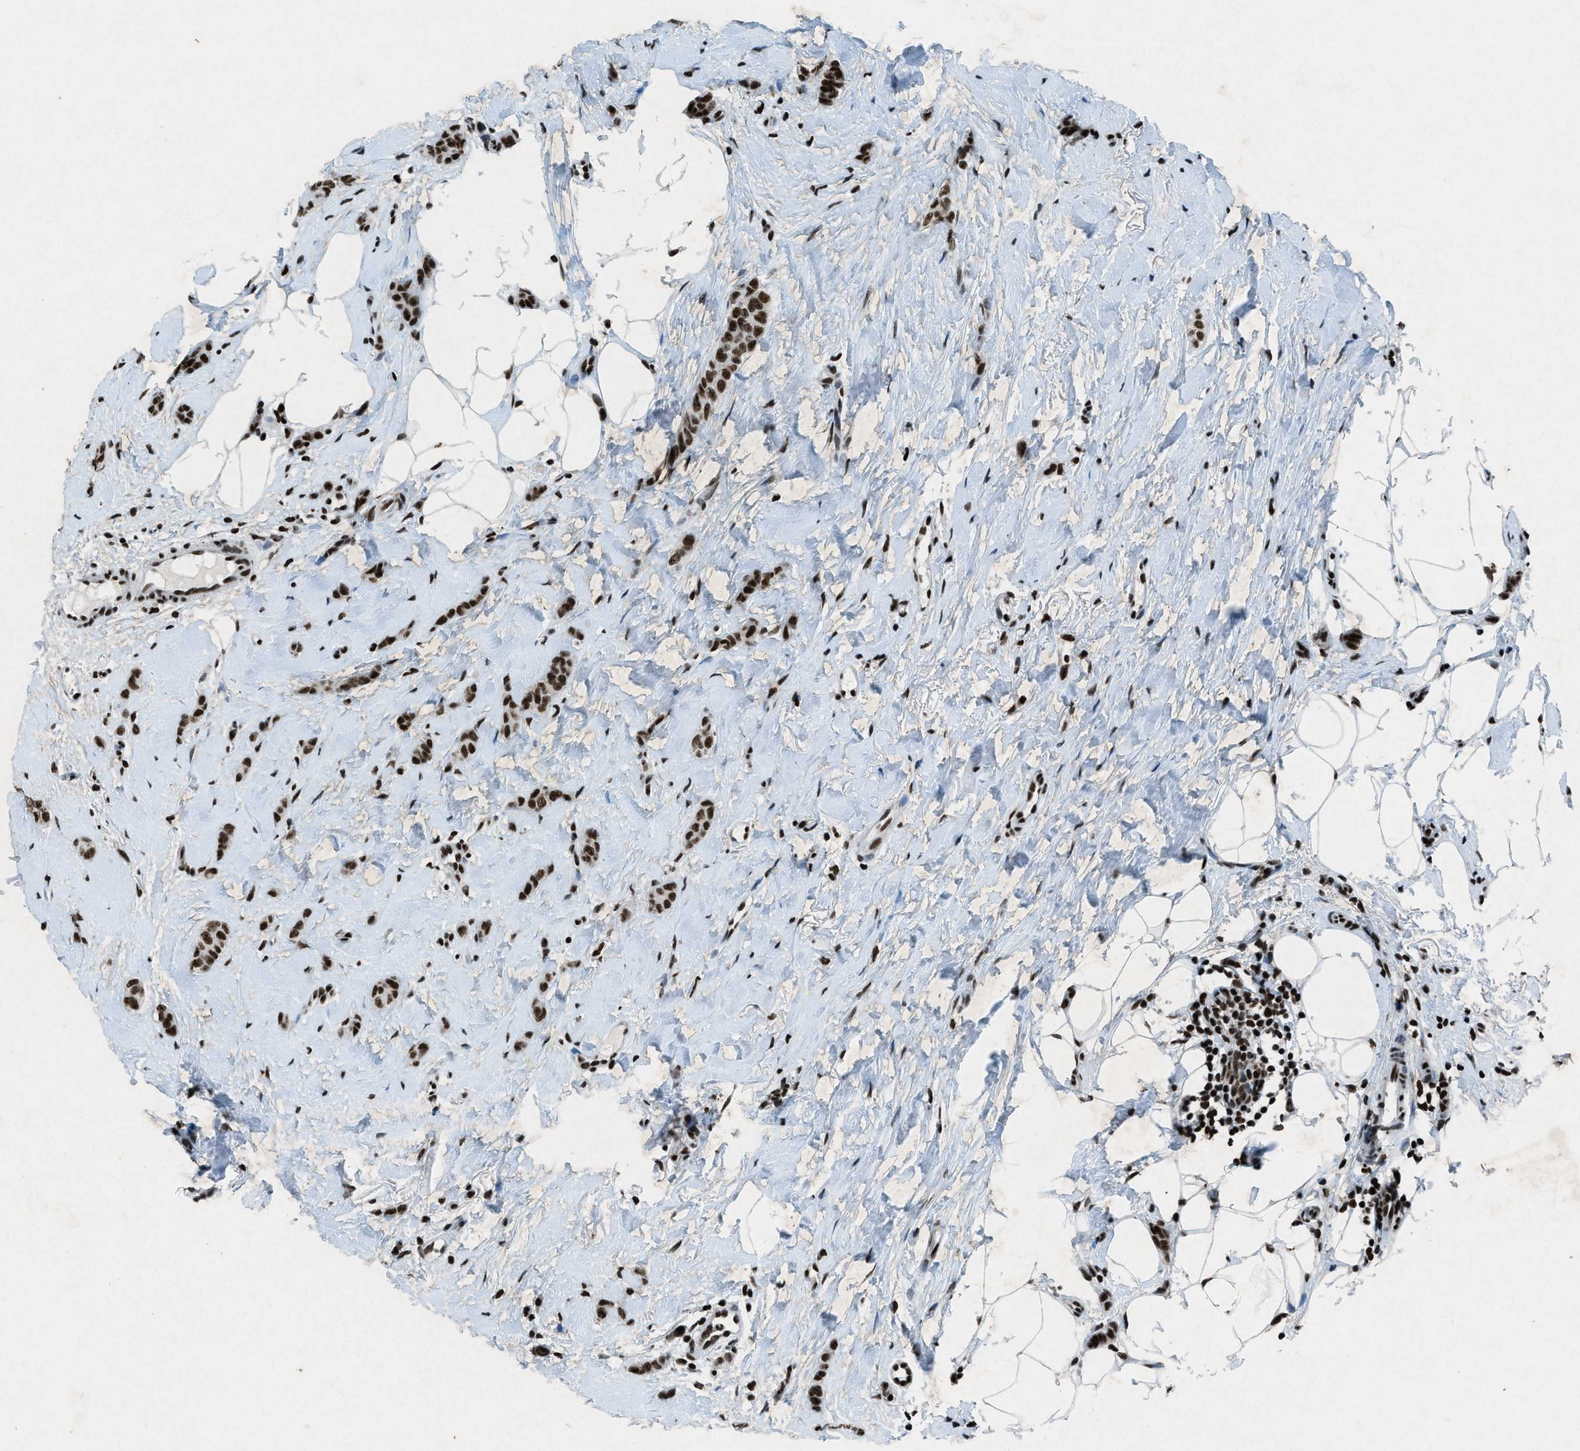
{"staining": {"intensity": "strong", "quantity": ">75%", "location": "nuclear"}, "tissue": "breast cancer", "cell_type": "Tumor cells", "image_type": "cancer", "snomed": [{"axis": "morphology", "description": "Lobular carcinoma"}, {"axis": "topography", "description": "Skin"}, {"axis": "topography", "description": "Breast"}], "caption": "Protein staining demonstrates strong nuclear staining in about >75% of tumor cells in breast cancer.", "gene": "NXF1", "patient": {"sex": "female", "age": 46}}